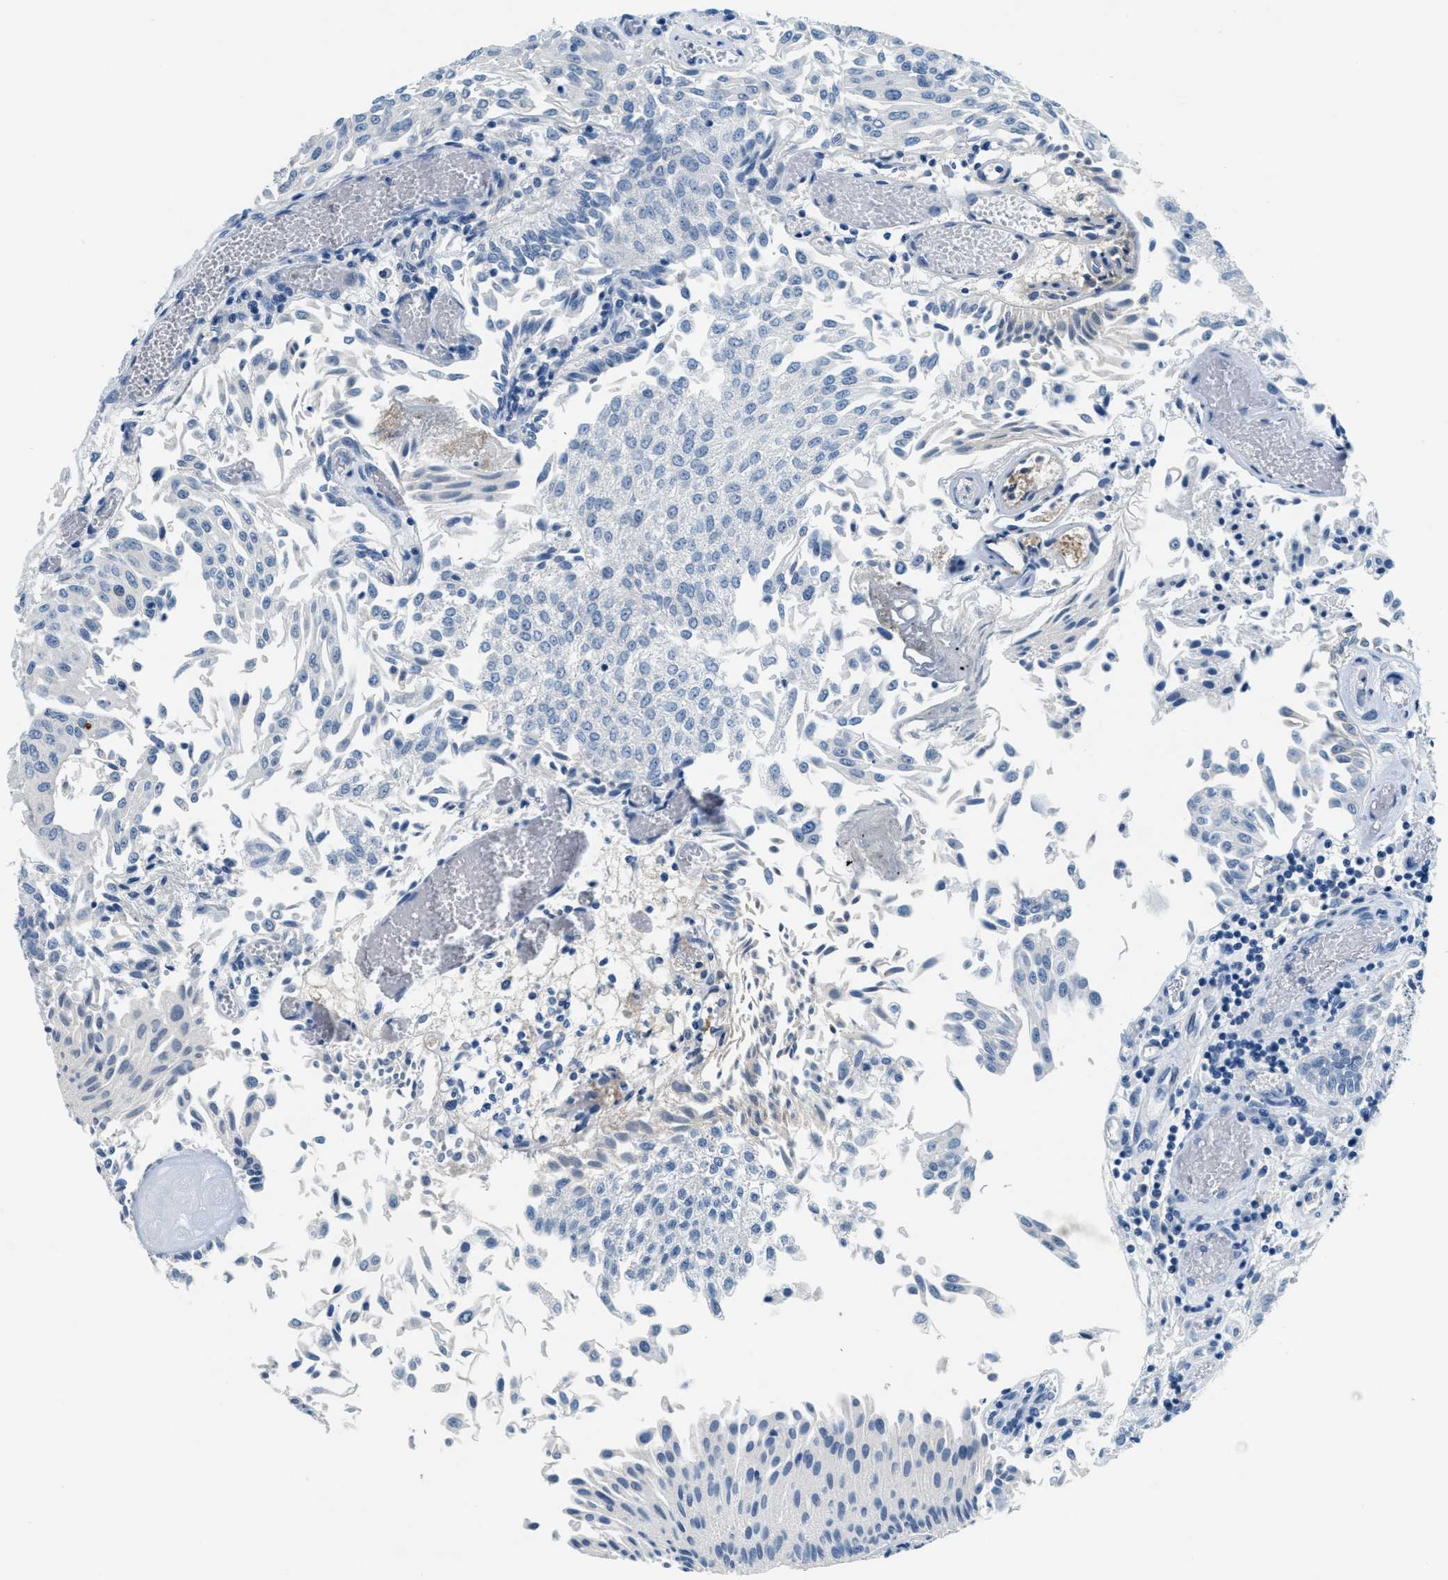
{"staining": {"intensity": "negative", "quantity": "none", "location": "none"}, "tissue": "urothelial cancer", "cell_type": "Tumor cells", "image_type": "cancer", "snomed": [{"axis": "morphology", "description": "Urothelial carcinoma, Low grade"}, {"axis": "topography", "description": "Urinary bladder"}], "caption": "Immunohistochemistry (IHC) of urothelial cancer shows no expression in tumor cells. (DAB (3,3'-diaminobenzidine) immunohistochemistry, high magnification).", "gene": "A2M", "patient": {"sex": "male", "age": 86}}